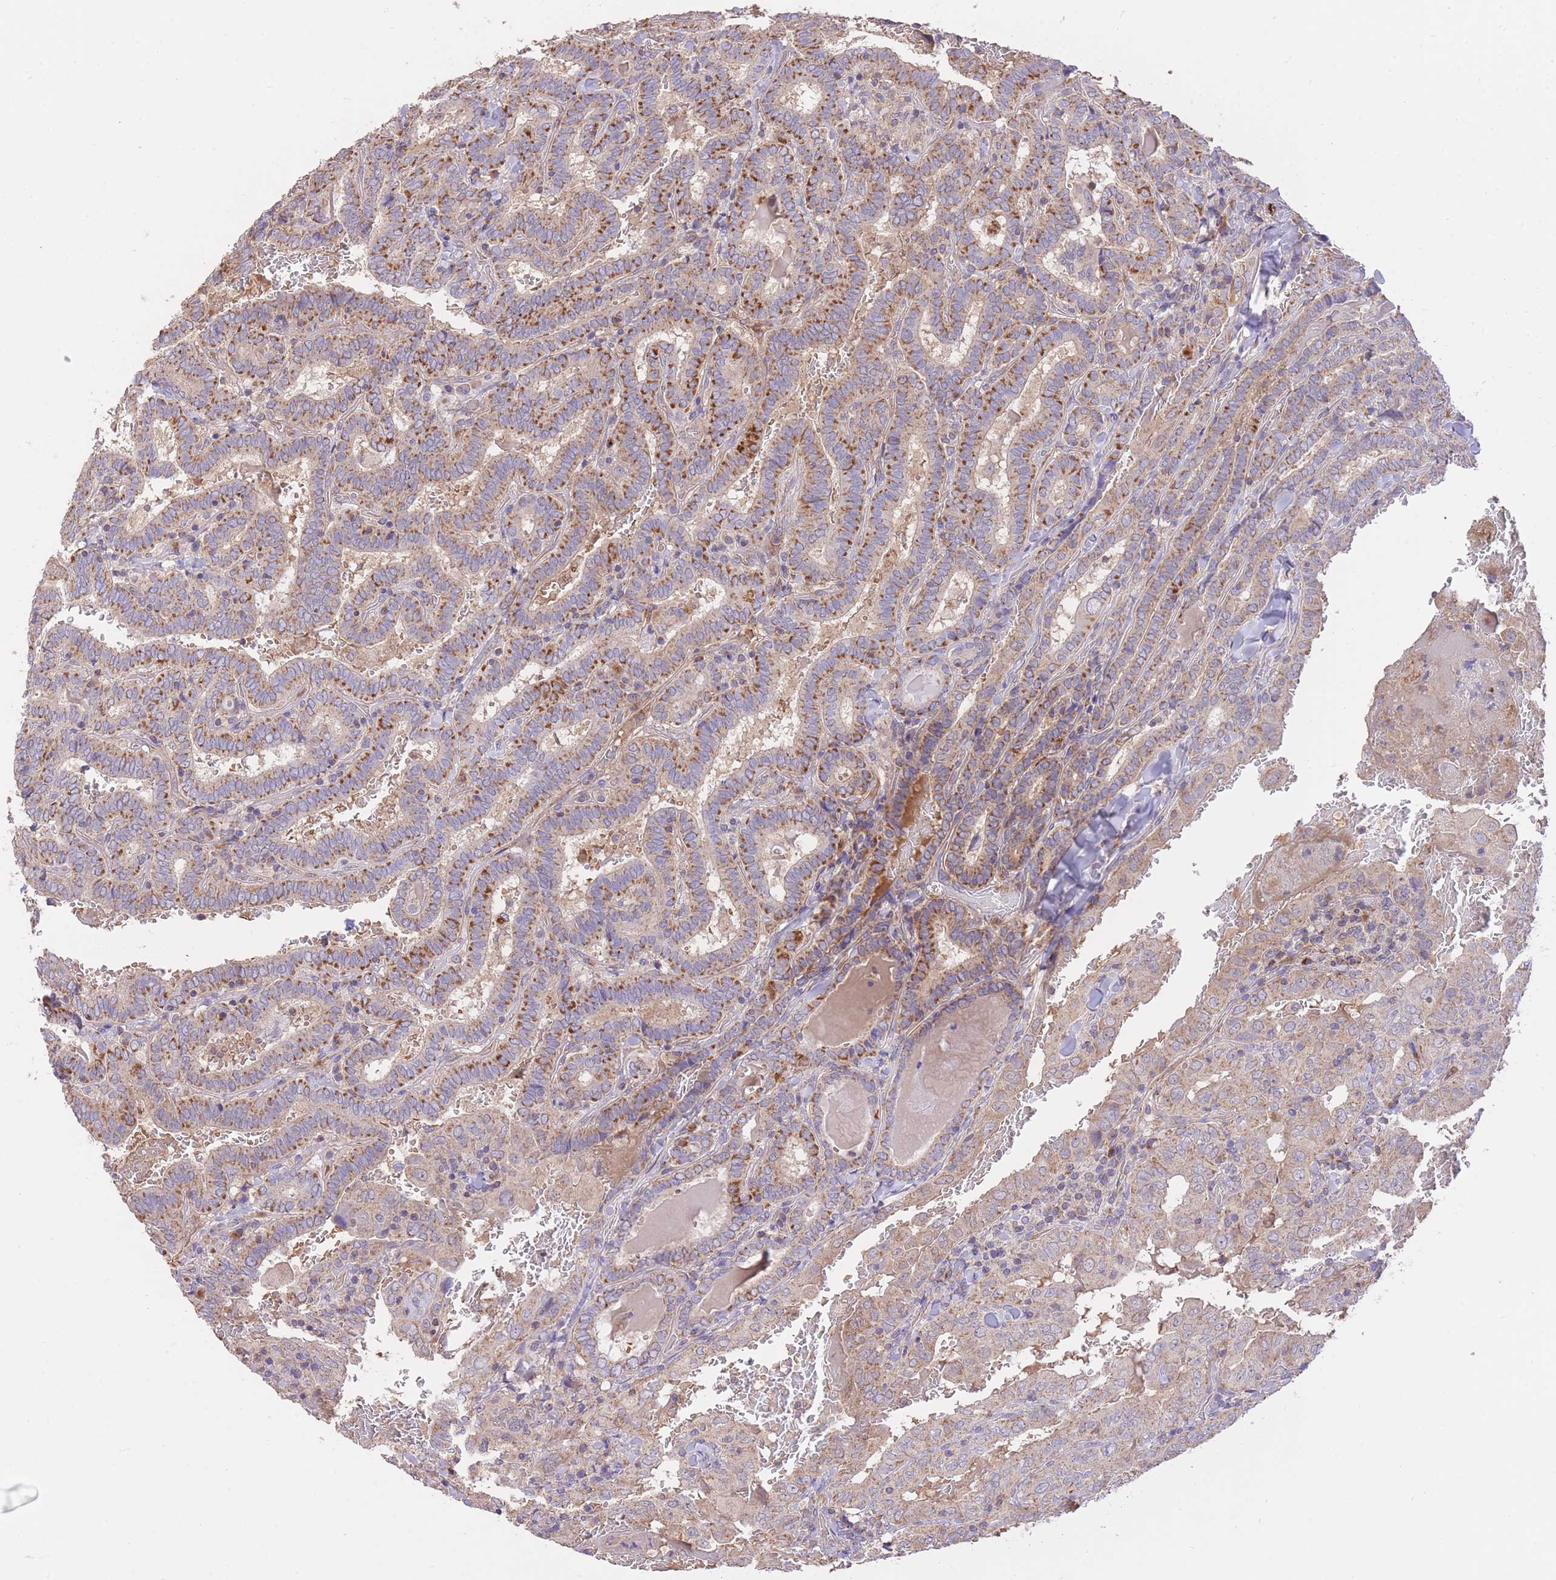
{"staining": {"intensity": "moderate", "quantity": ">75%", "location": "cytoplasmic/membranous"}, "tissue": "thyroid cancer", "cell_type": "Tumor cells", "image_type": "cancer", "snomed": [{"axis": "morphology", "description": "Papillary adenocarcinoma, NOS"}, {"axis": "topography", "description": "Thyroid gland"}], "caption": "The micrograph demonstrates a brown stain indicating the presence of a protein in the cytoplasmic/membranous of tumor cells in thyroid papillary adenocarcinoma.", "gene": "PREP", "patient": {"sex": "female", "age": 72}}